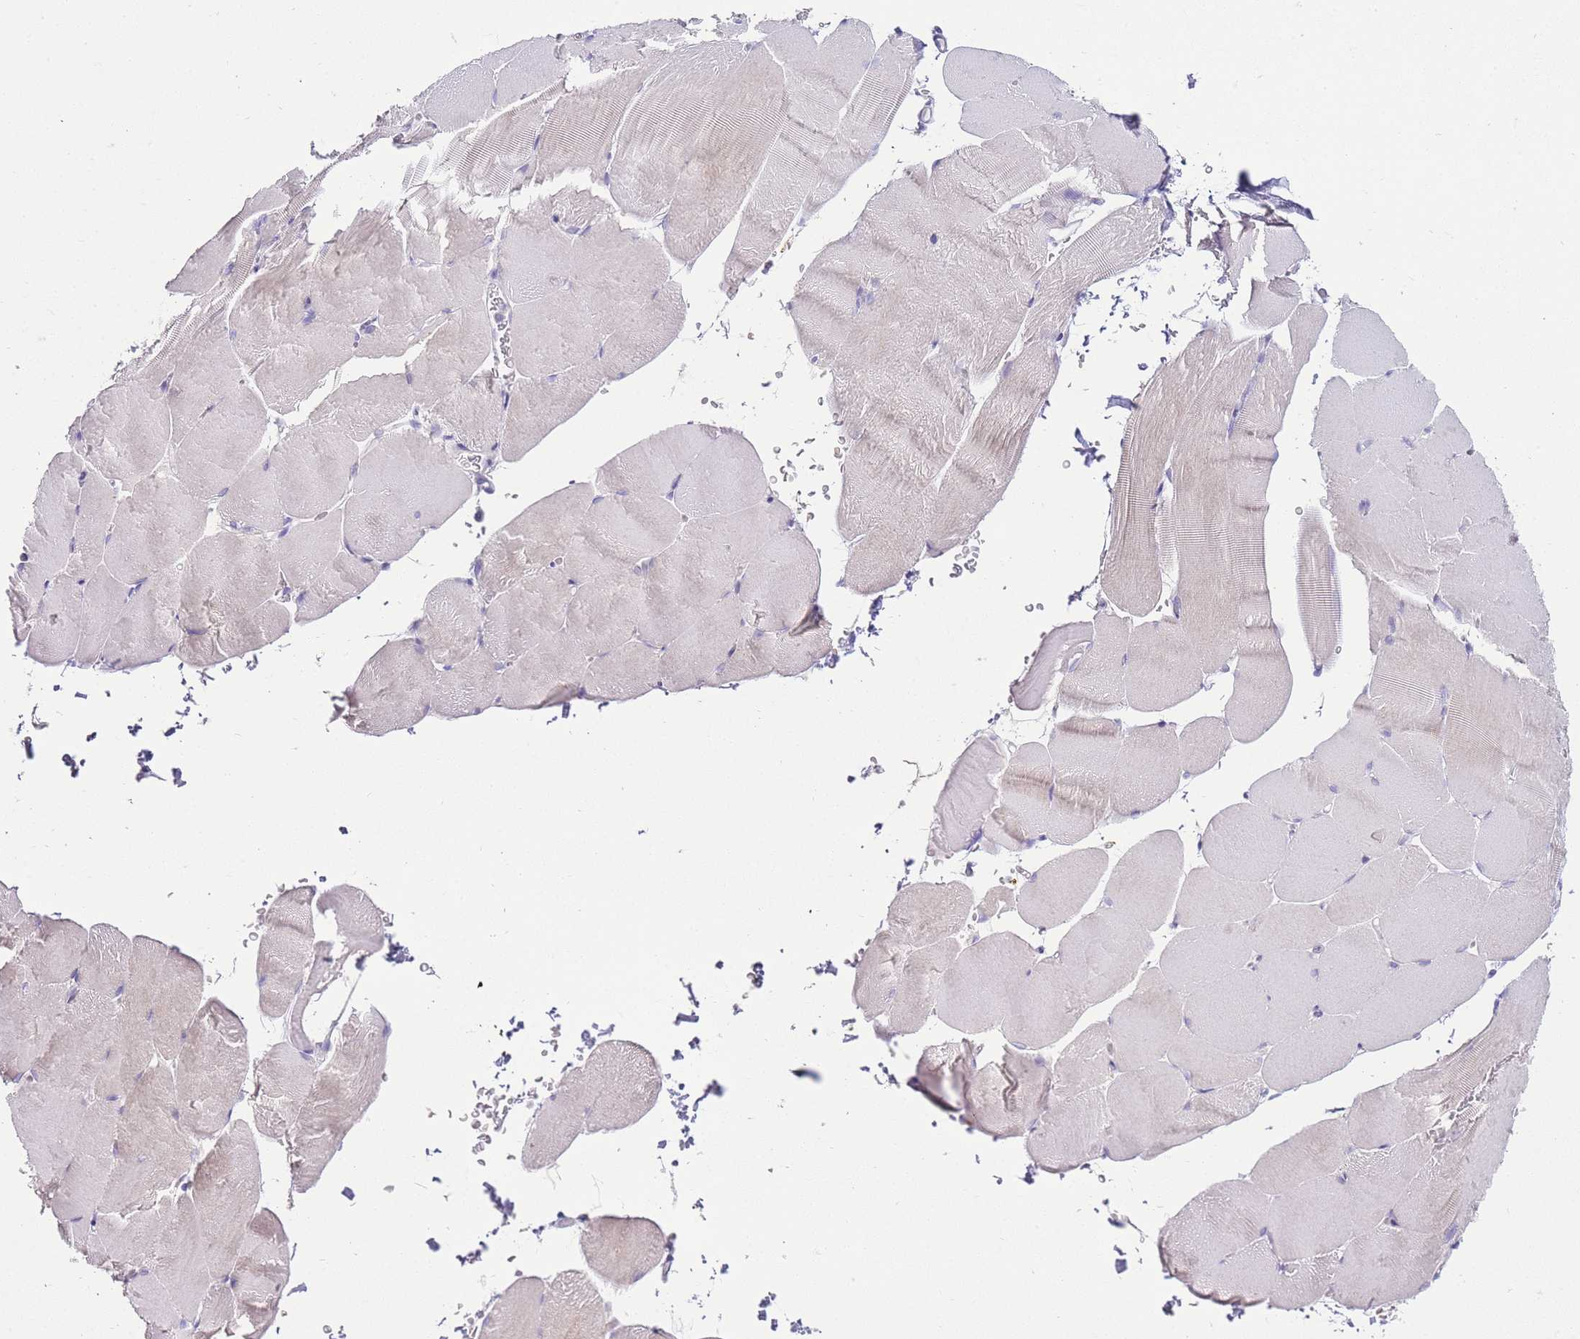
{"staining": {"intensity": "negative", "quantity": "none", "location": "none"}, "tissue": "skeletal muscle", "cell_type": "Myocytes", "image_type": "normal", "snomed": [{"axis": "morphology", "description": "Normal tissue, NOS"}, {"axis": "topography", "description": "Skeletal muscle"}, {"axis": "topography", "description": "Parathyroid gland"}], "caption": "A histopathology image of skeletal muscle stained for a protein exhibits no brown staining in myocytes. (DAB IHC, high magnification).", "gene": "DPP4", "patient": {"sex": "female", "age": 37}}